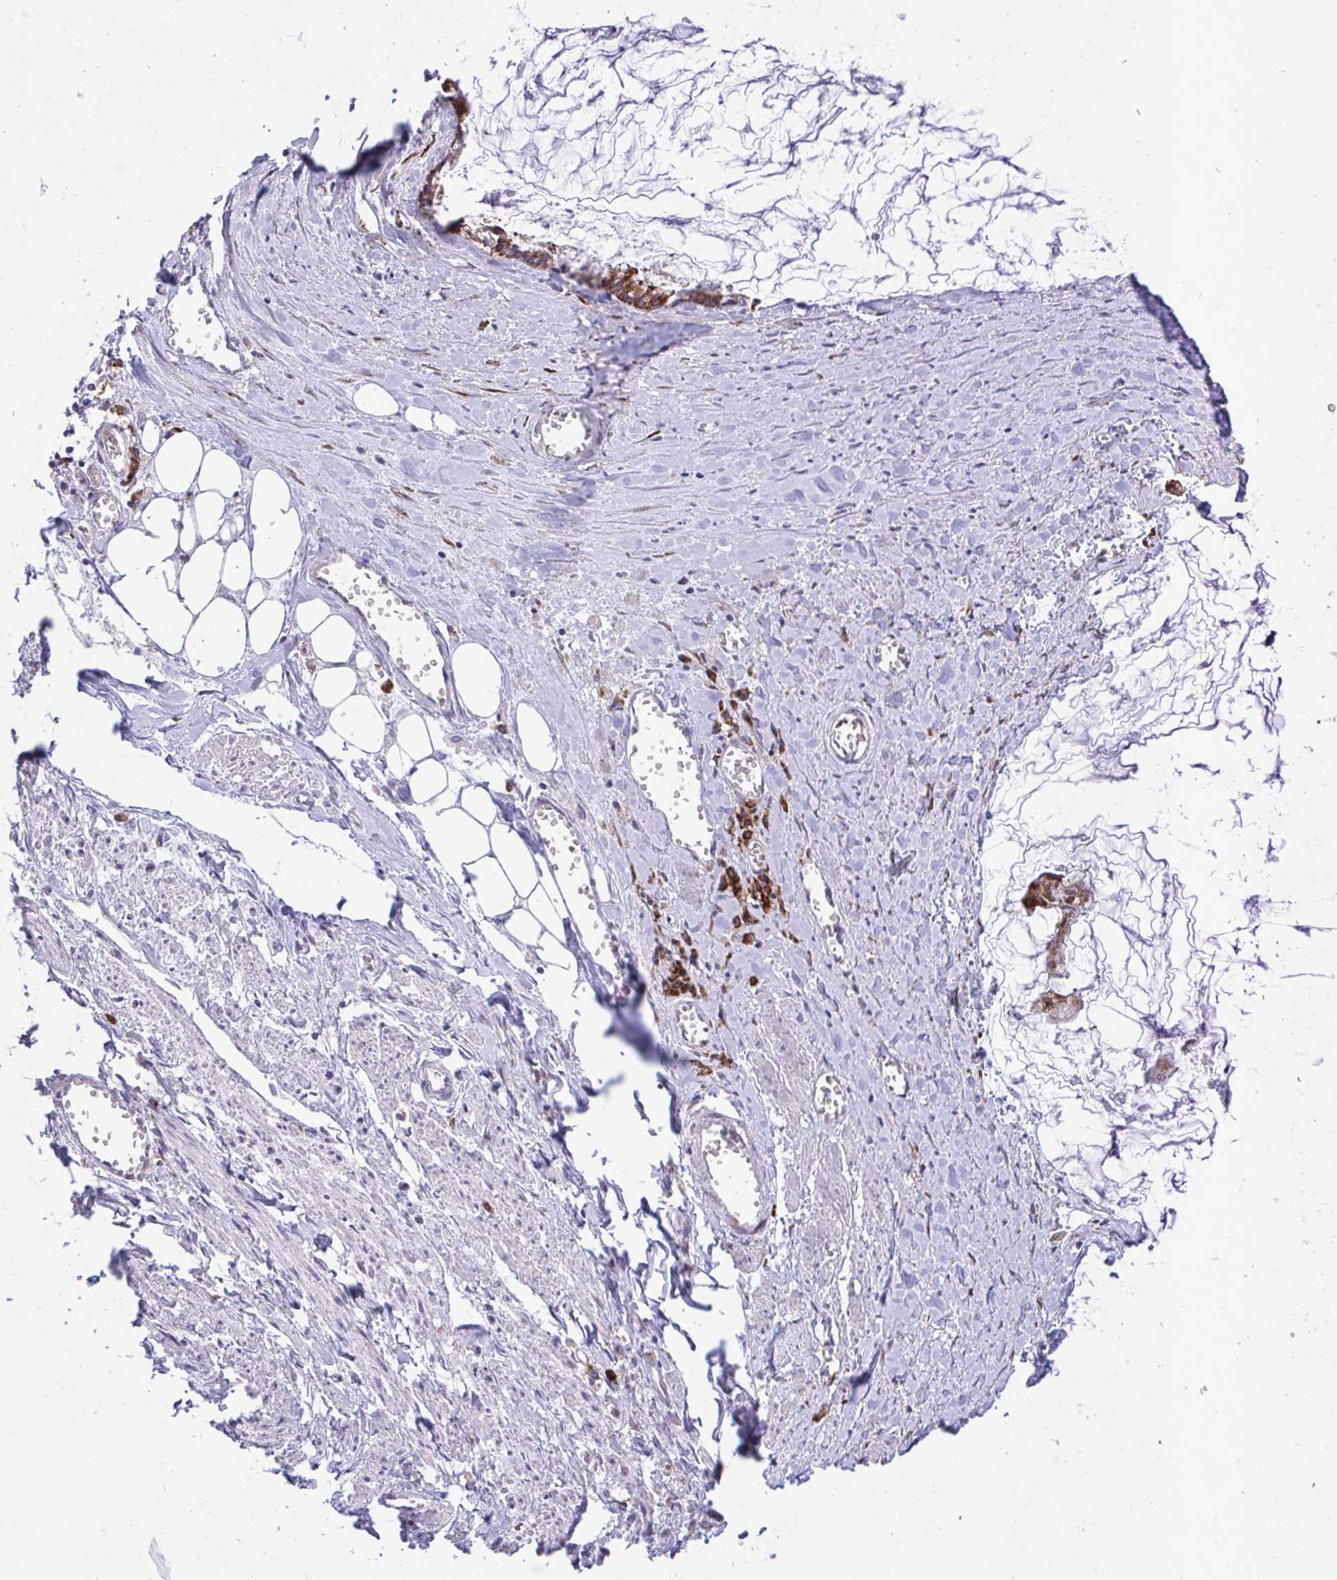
{"staining": {"intensity": "moderate", "quantity": ">75%", "location": "cytoplasmic/membranous"}, "tissue": "ovarian cancer", "cell_type": "Tumor cells", "image_type": "cancer", "snomed": [{"axis": "morphology", "description": "Cystadenocarcinoma, mucinous, NOS"}, {"axis": "topography", "description": "Ovary"}], "caption": "Mucinous cystadenocarcinoma (ovarian) tissue displays moderate cytoplasmic/membranous positivity in approximately >75% of tumor cells", "gene": "RPS15", "patient": {"sex": "female", "age": 90}}